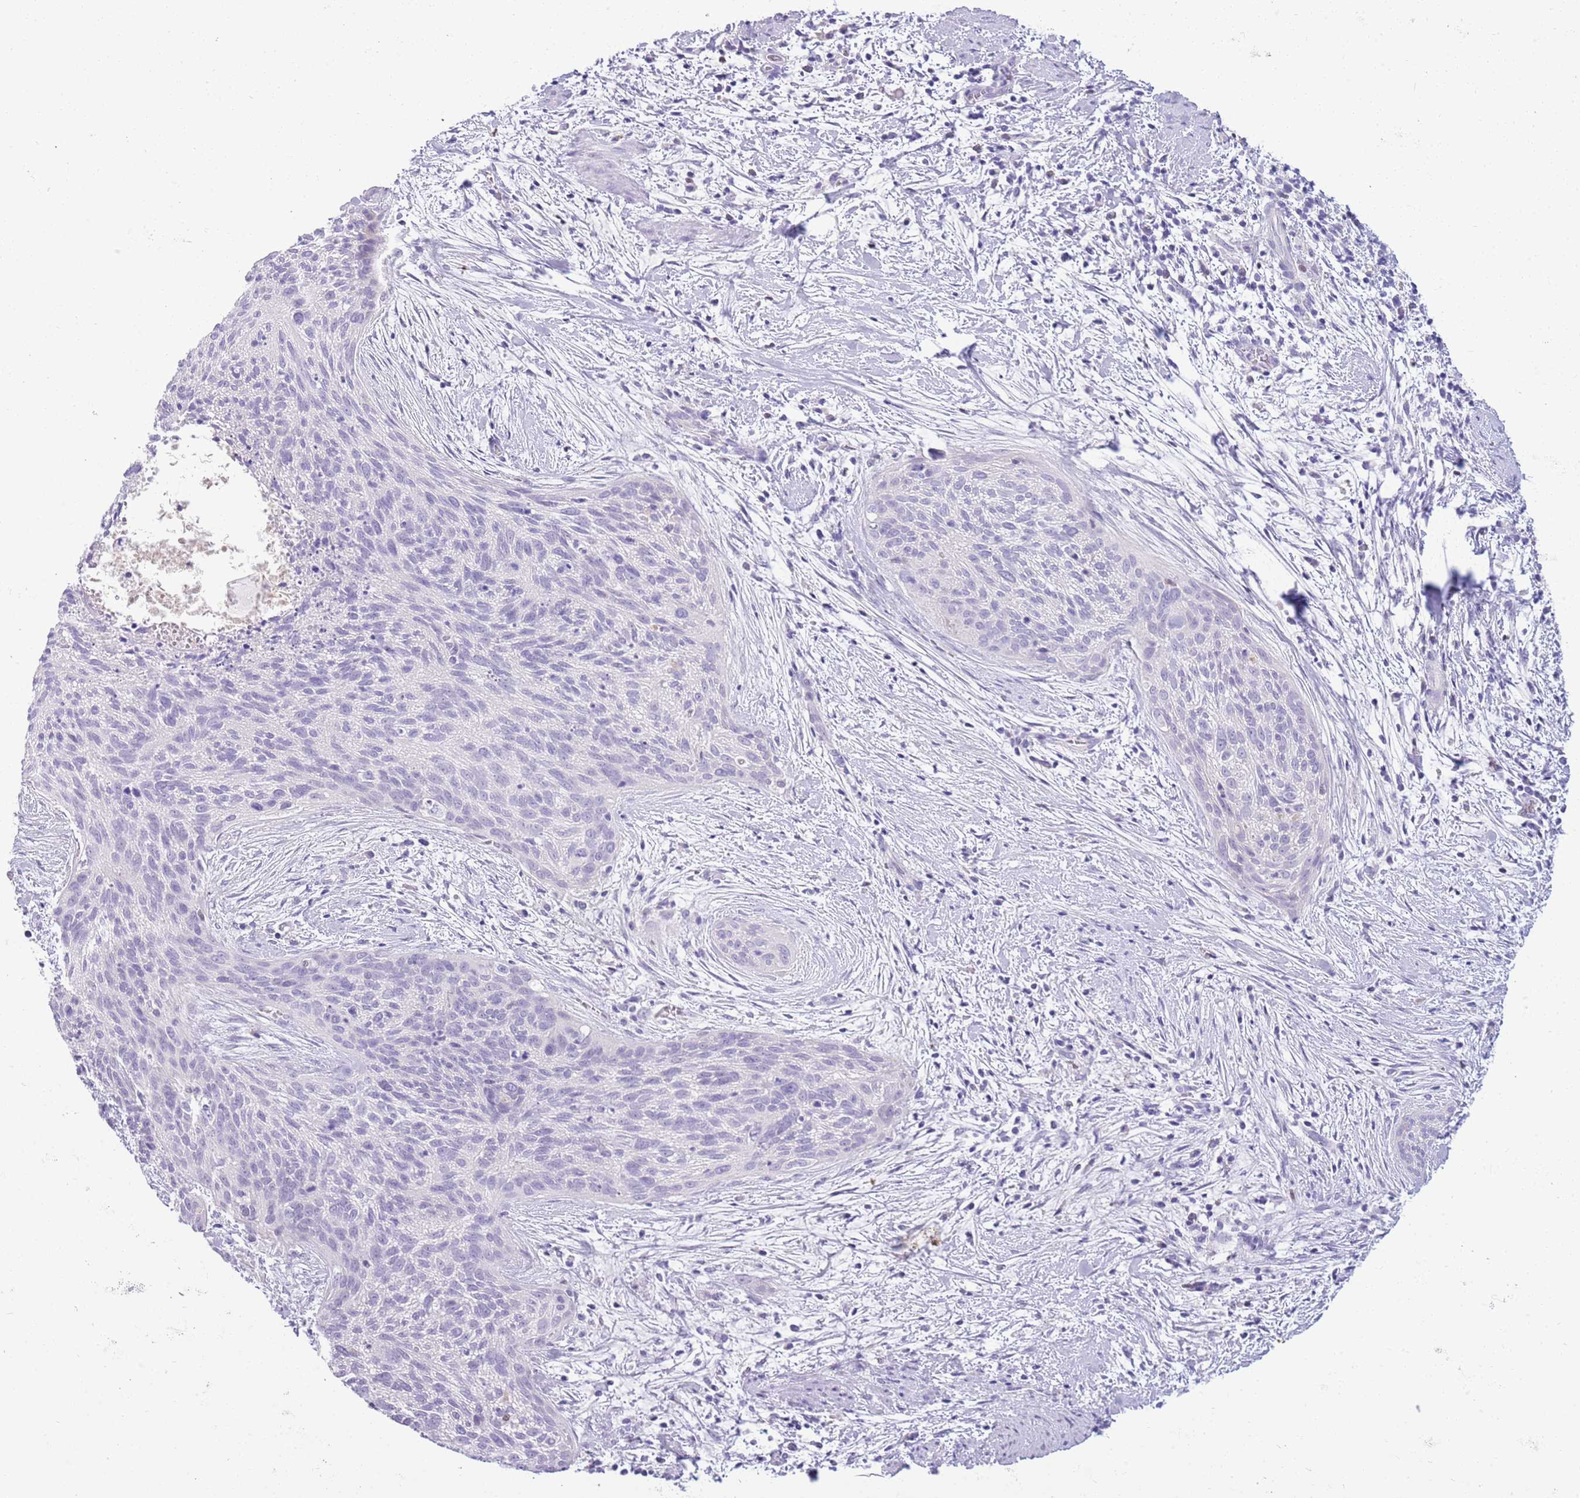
{"staining": {"intensity": "negative", "quantity": "none", "location": "none"}, "tissue": "cervical cancer", "cell_type": "Tumor cells", "image_type": "cancer", "snomed": [{"axis": "morphology", "description": "Squamous cell carcinoma, NOS"}, {"axis": "topography", "description": "Cervix"}], "caption": "Protein analysis of squamous cell carcinoma (cervical) displays no significant positivity in tumor cells. Nuclei are stained in blue.", "gene": "TOX2", "patient": {"sex": "female", "age": 55}}